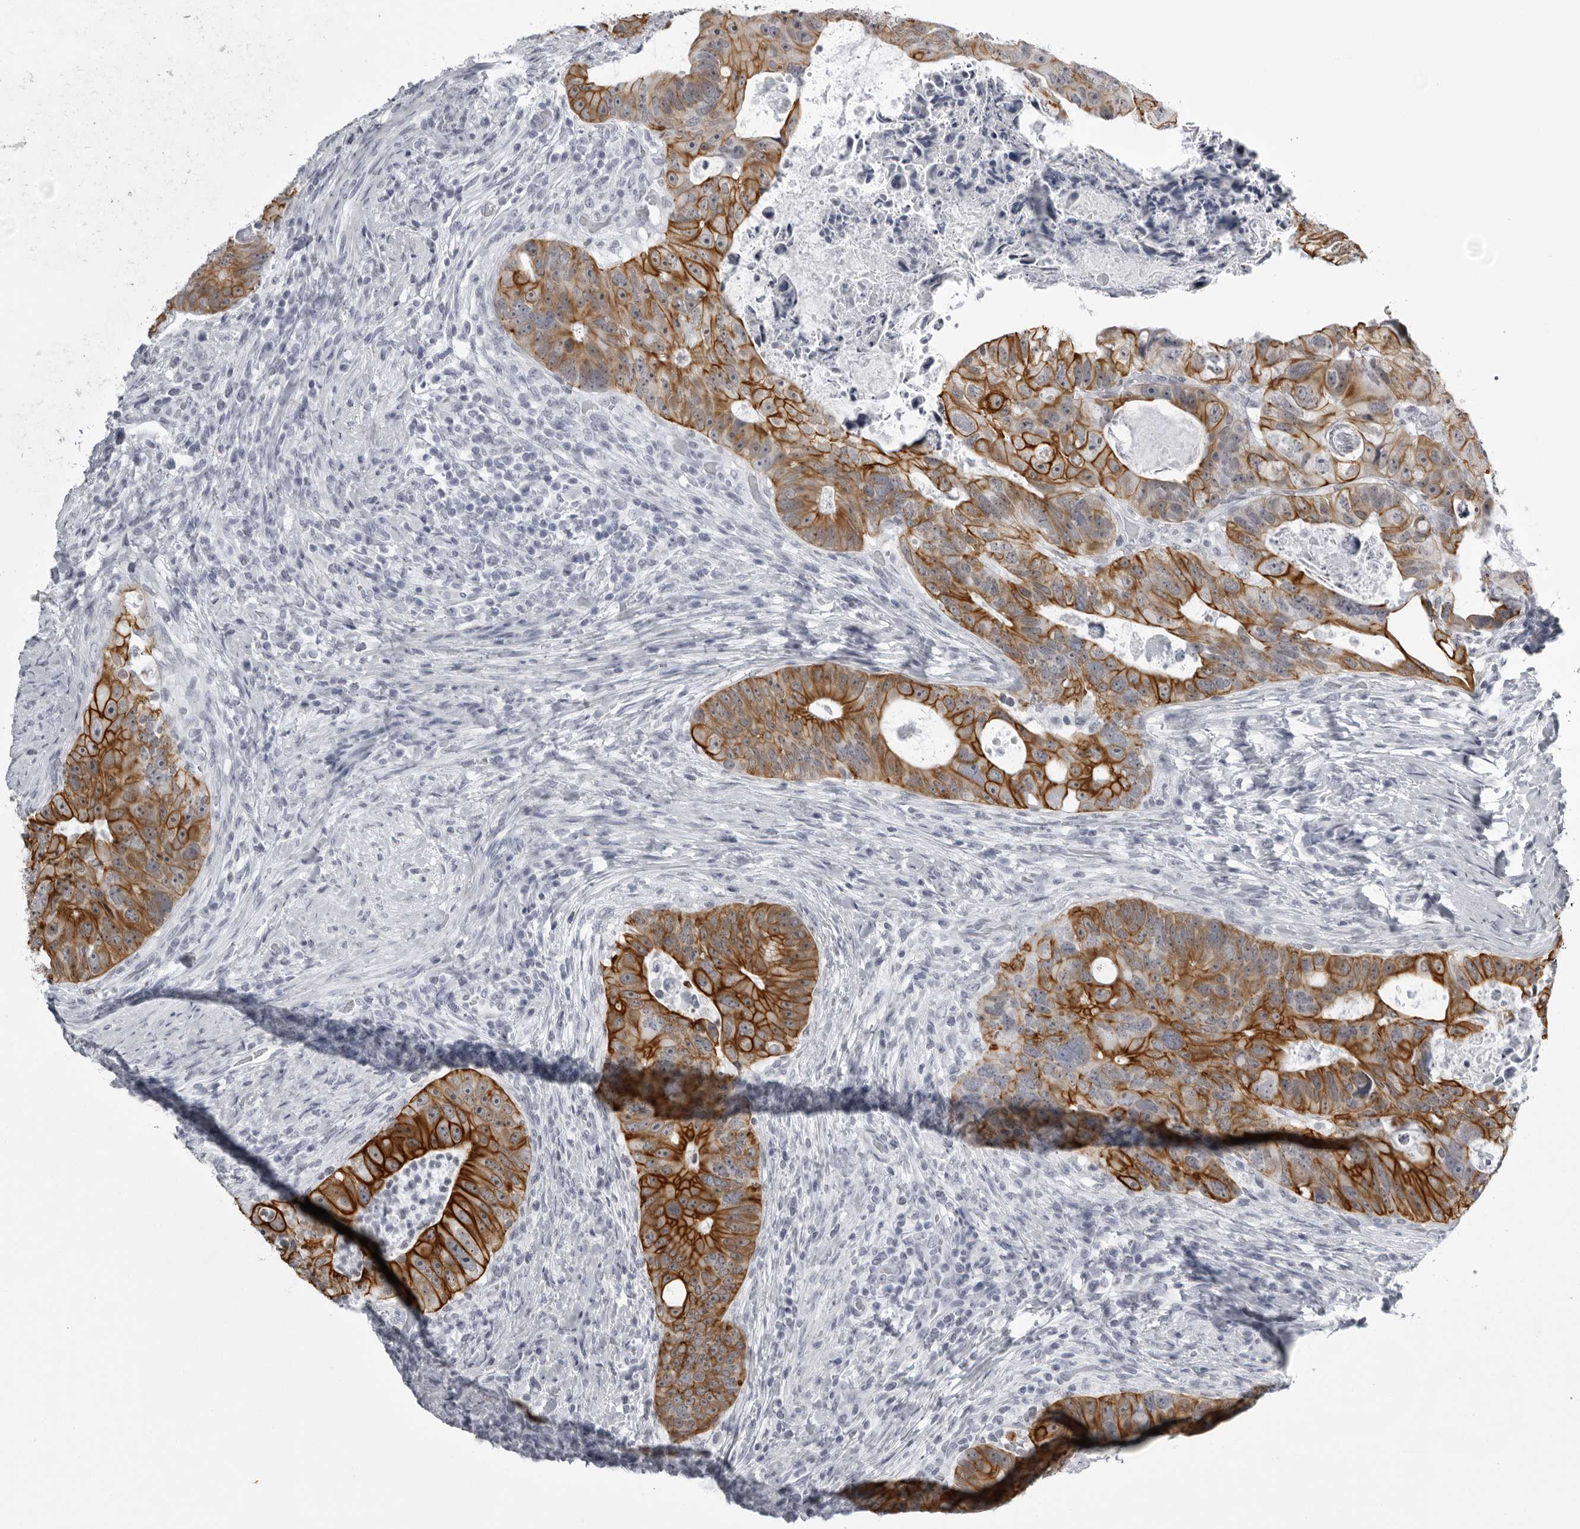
{"staining": {"intensity": "strong", "quantity": ">75%", "location": "cytoplasmic/membranous"}, "tissue": "colorectal cancer", "cell_type": "Tumor cells", "image_type": "cancer", "snomed": [{"axis": "morphology", "description": "Adenocarcinoma, NOS"}, {"axis": "topography", "description": "Rectum"}], "caption": "An immunohistochemistry image of neoplastic tissue is shown. Protein staining in brown labels strong cytoplasmic/membranous positivity in colorectal cancer (adenocarcinoma) within tumor cells.", "gene": "UROD", "patient": {"sex": "male", "age": 59}}